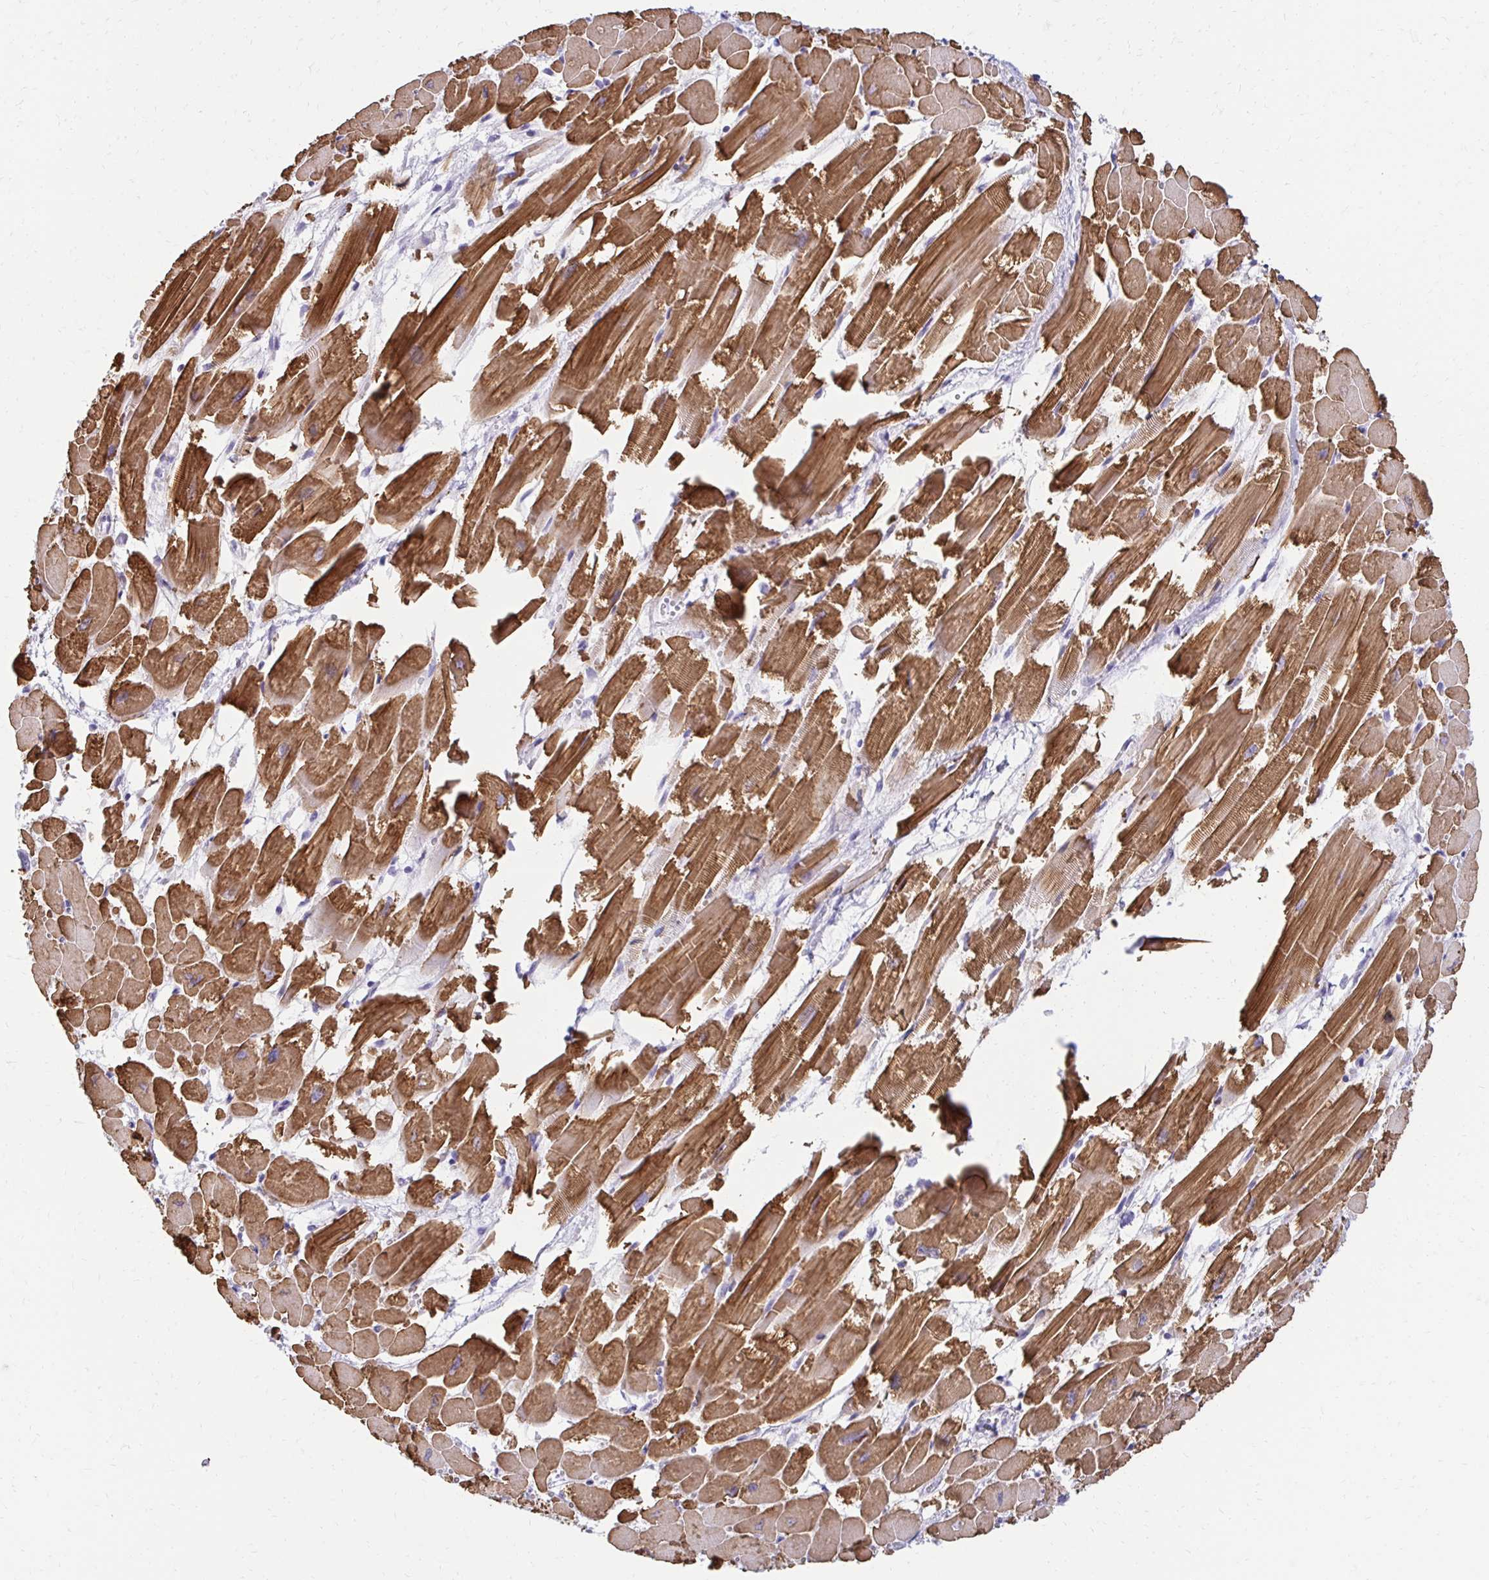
{"staining": {"intensity": "strong", "quantity": ">75%", "location": "cytoplasmic/membranous"}, "tissue": "heart muscle", "cell_type": "Cardiomyocytes", "image_type": "normal", "snomed": [{"axis": "morphology", "description": "Normal tissue, NOS"}, {"axis": "topography", "description": "Heart"}], "caption": "Cardiomyocytes display strong cytoplasmic/membranous staining in about >75% of cells in normal heart muscle. (Stains: DAB (3,3'-diaminobenzidine) in brown, nuclei in blue, Microscopy: brightfield microscopy at high magnification).", "gene": "C1QTNF2", "patient": {"sex": "female", "age": 52}}